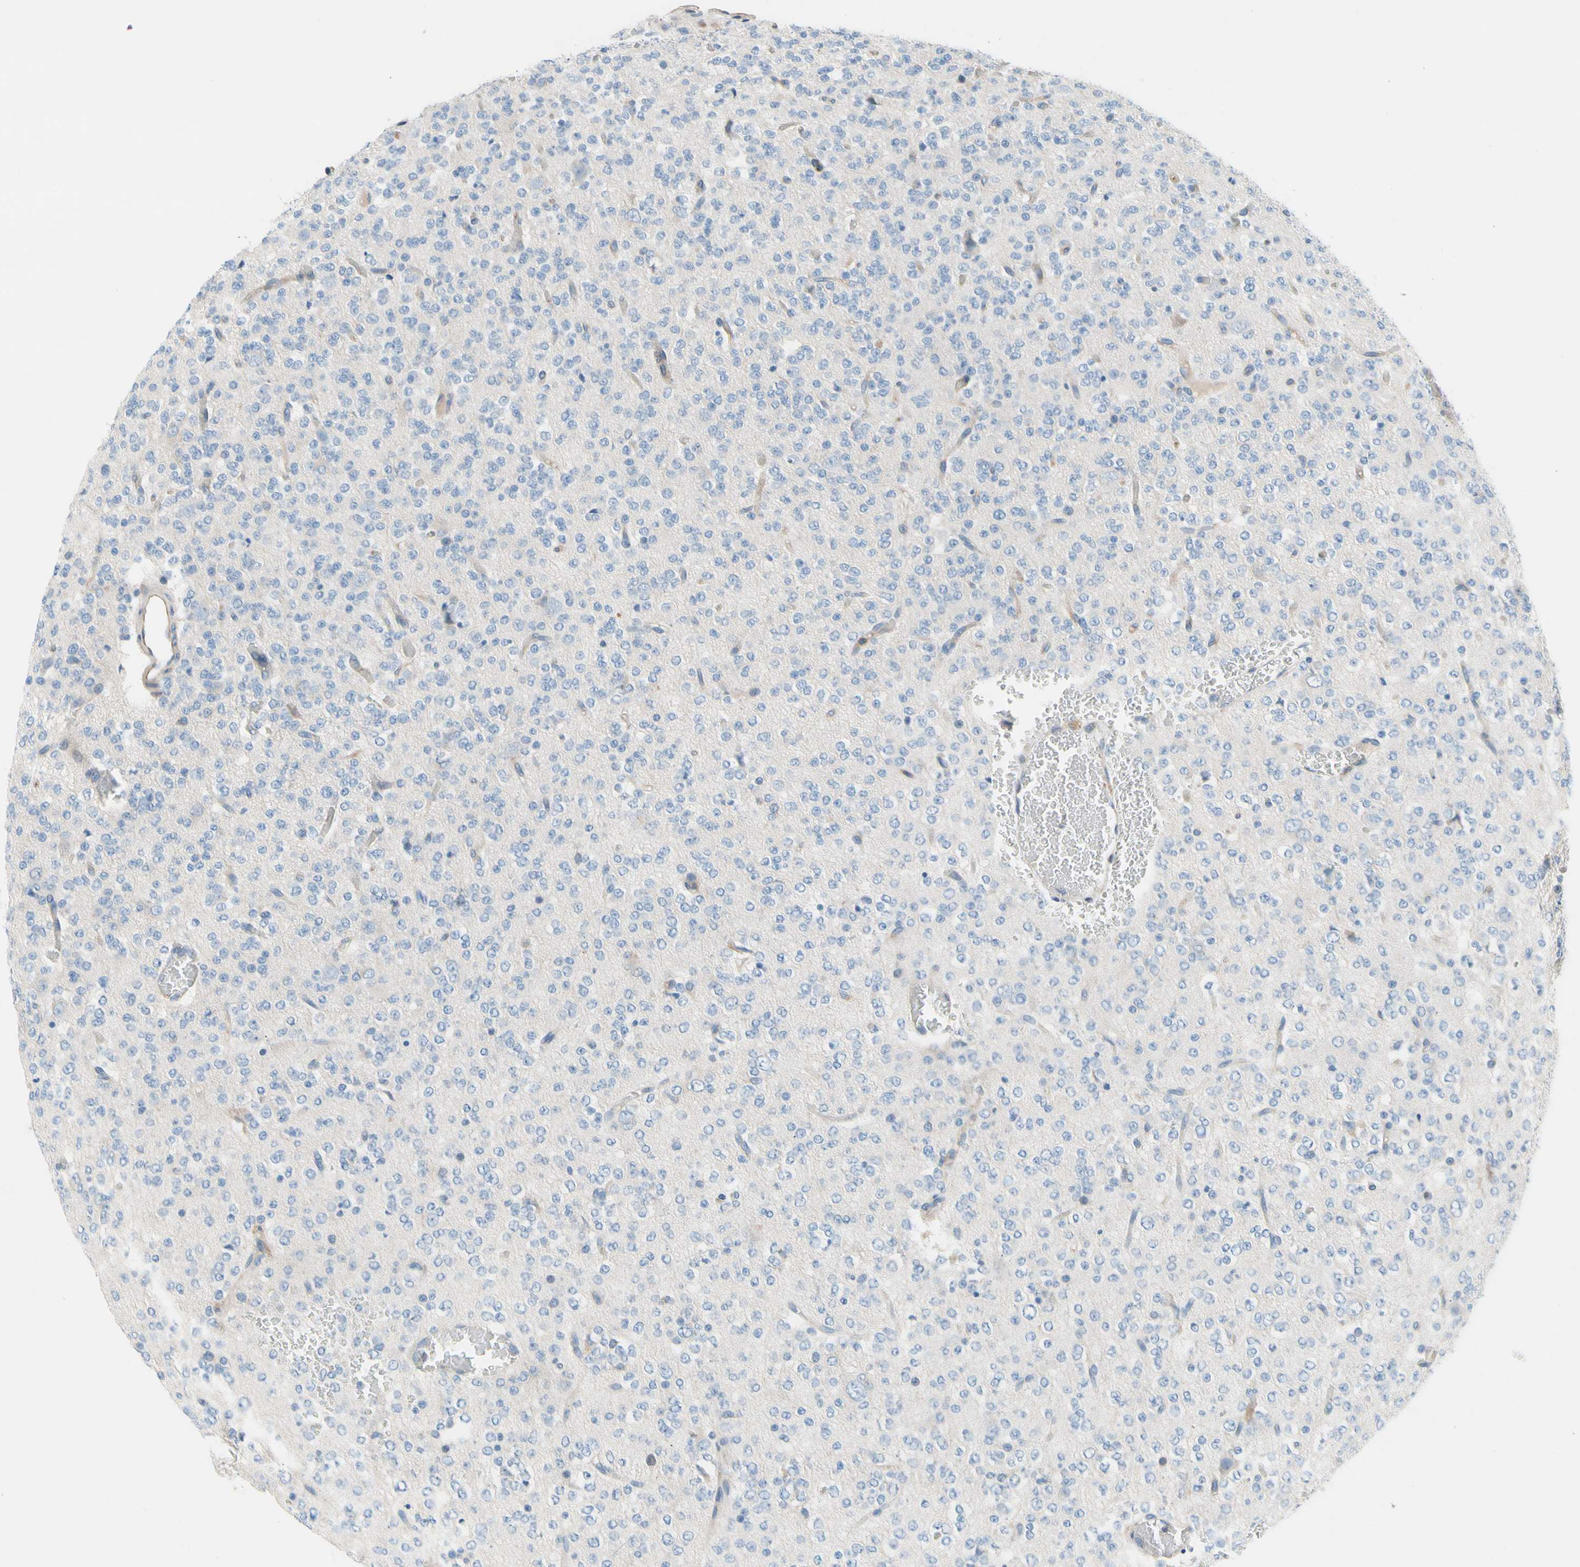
{"staining": {"intensity": "negative", "quantity": "none", "location": "none"}, "tissue": "glioma", "cell_type": "Tumor cells", "image_type": "cancer", "snomed": [{"axis": "morphology", "description": "Glioma, malignant, Low grade"}, {"axis": "topography", "description": "Brain"}], "caption": "Tumor cells are negative for protein expression in human glioma.", "gene": "MAP3K3", "patient": {"sex": "male", "age": 38}}